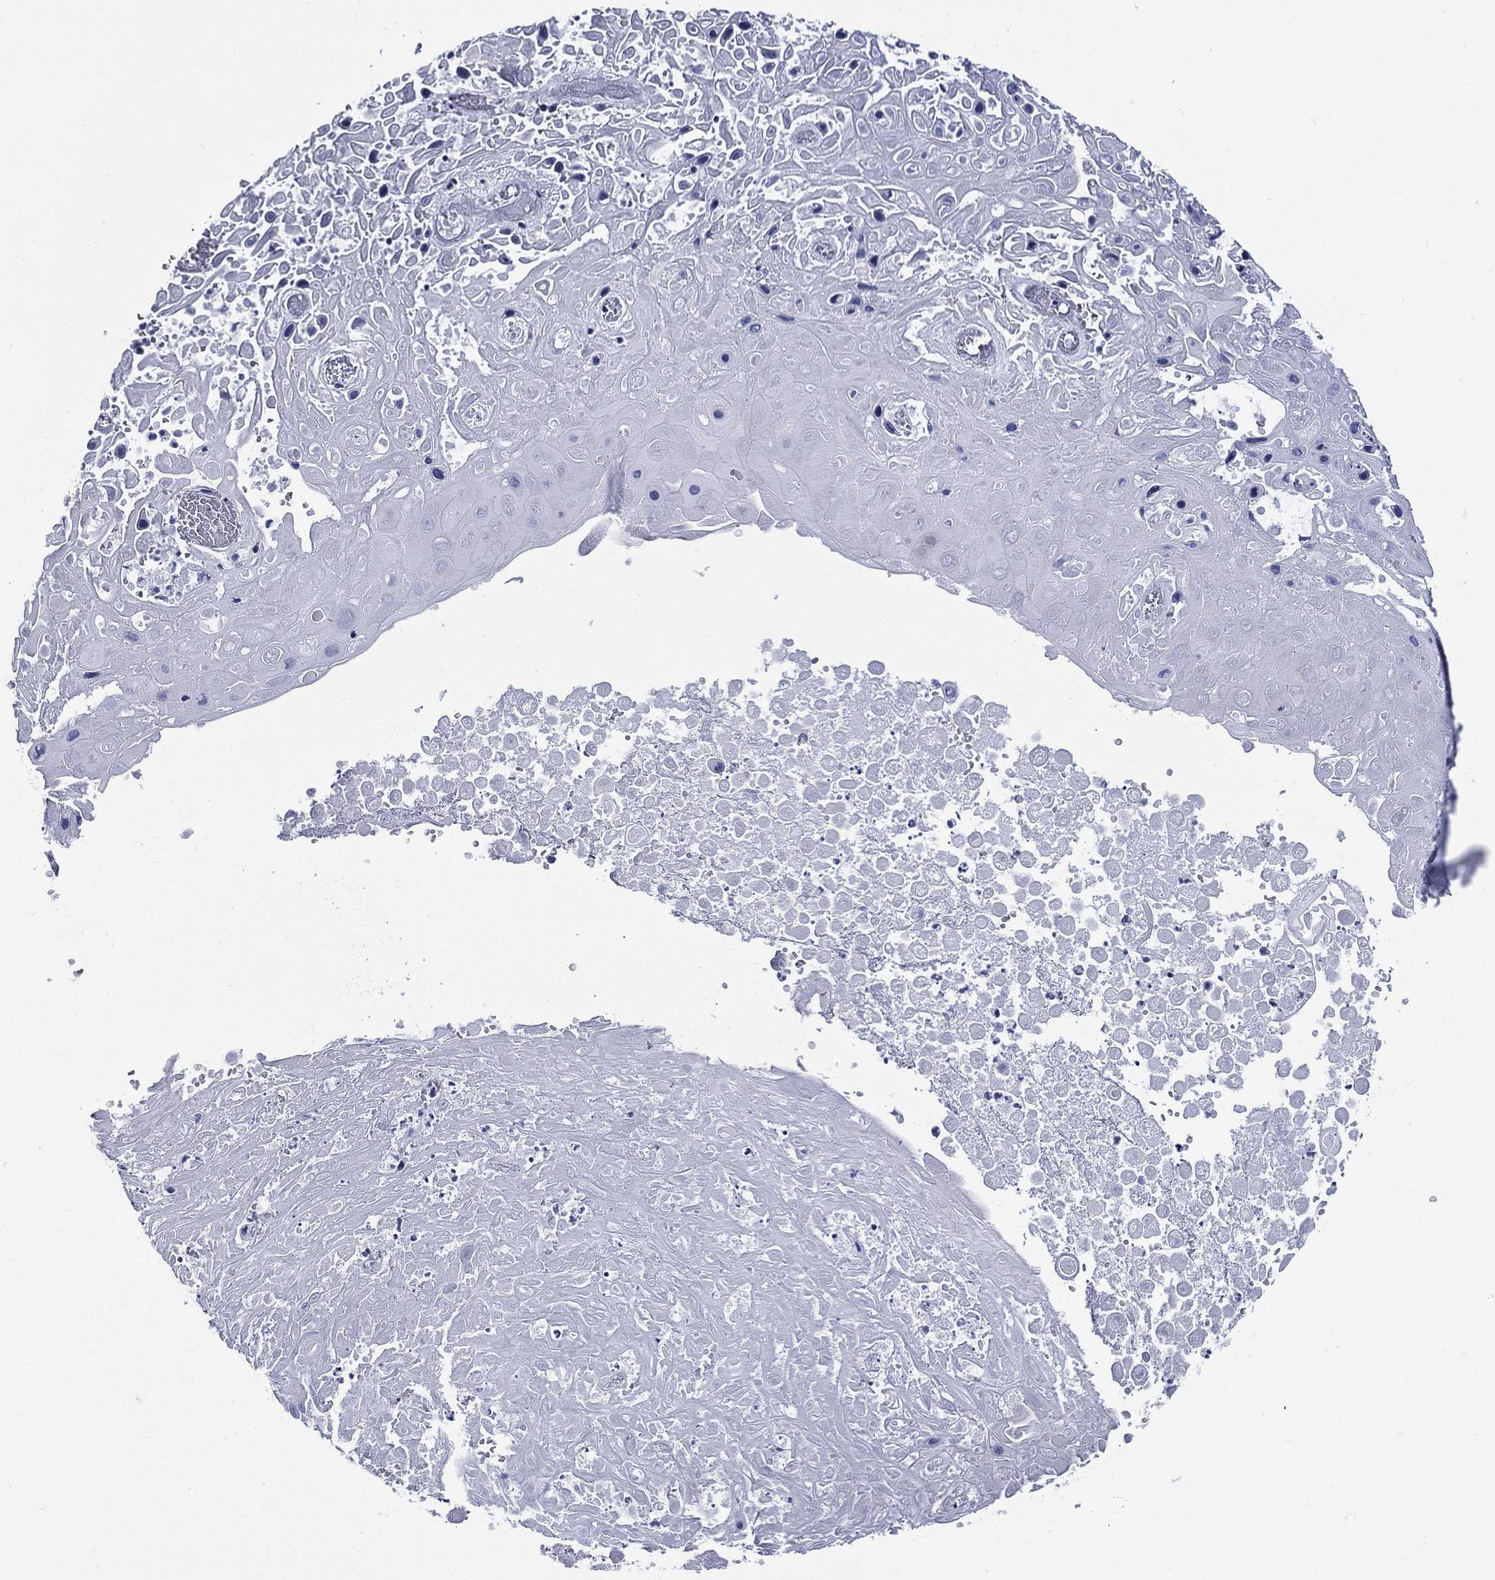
{"staining": {"intensity": "negative", "quantity": "none", "location": "none"}, "tissue": "skin cancer", "cell_type": "Tumor cells", "image_type": "cancer", "snomed": [{"axis": "morphology", "description": "Squamous cell carcinoma, NOS"}, {"axis": "topography", "description": "Skin"}], "caption": "A photomicrograph of human skin squamous cell carcinoma is negative for staining in tumor cells.", "gene": "DPYS", "patient": {"sex": "male", "age": 82}}